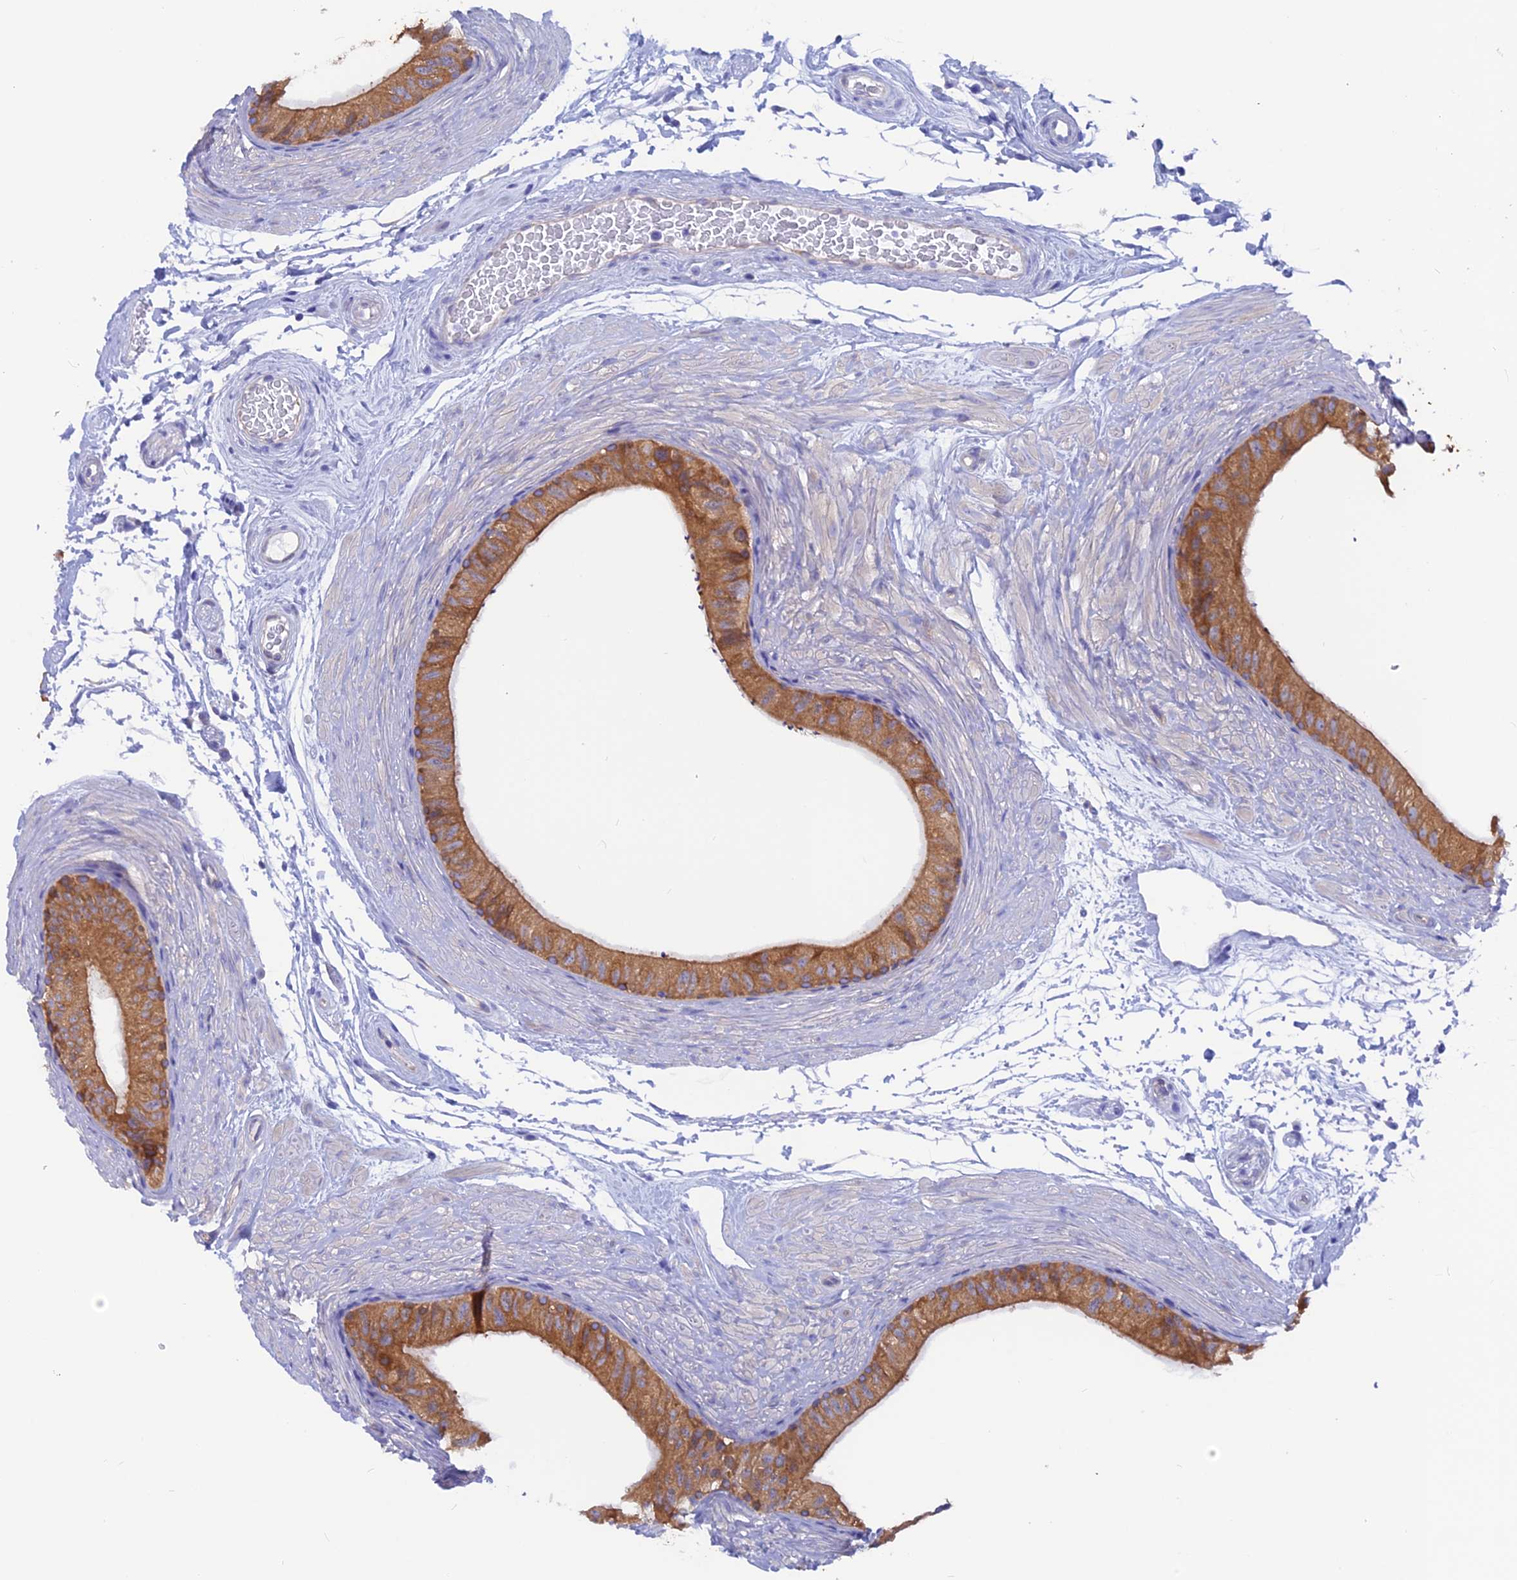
{"staining": {"intensity": "moderate", "quantity": ">75%", "location": "cytoplasmic/membranous"}, "tissue": "epididymis", "cell_type": "Glandular cells", "image_type": "normal", "snomed": [{"axis": "morphology", "description": "Normal tissue, NOS"}, {"axis": "topography", "description": "Epididymis"}], "caption": "Immunohistochemistry (IHC) photomicrograph of benign epididymis: epididymis stained using immunohistochemistry shows medium levels of moderate protein expression localized specifically in the cytoplasmic/membranous of glandular cells, appearing as a cytoplasmic/membranous brown color.", "gene": "LZTFL1", "patient": {"sex": "male", "age": 45}}